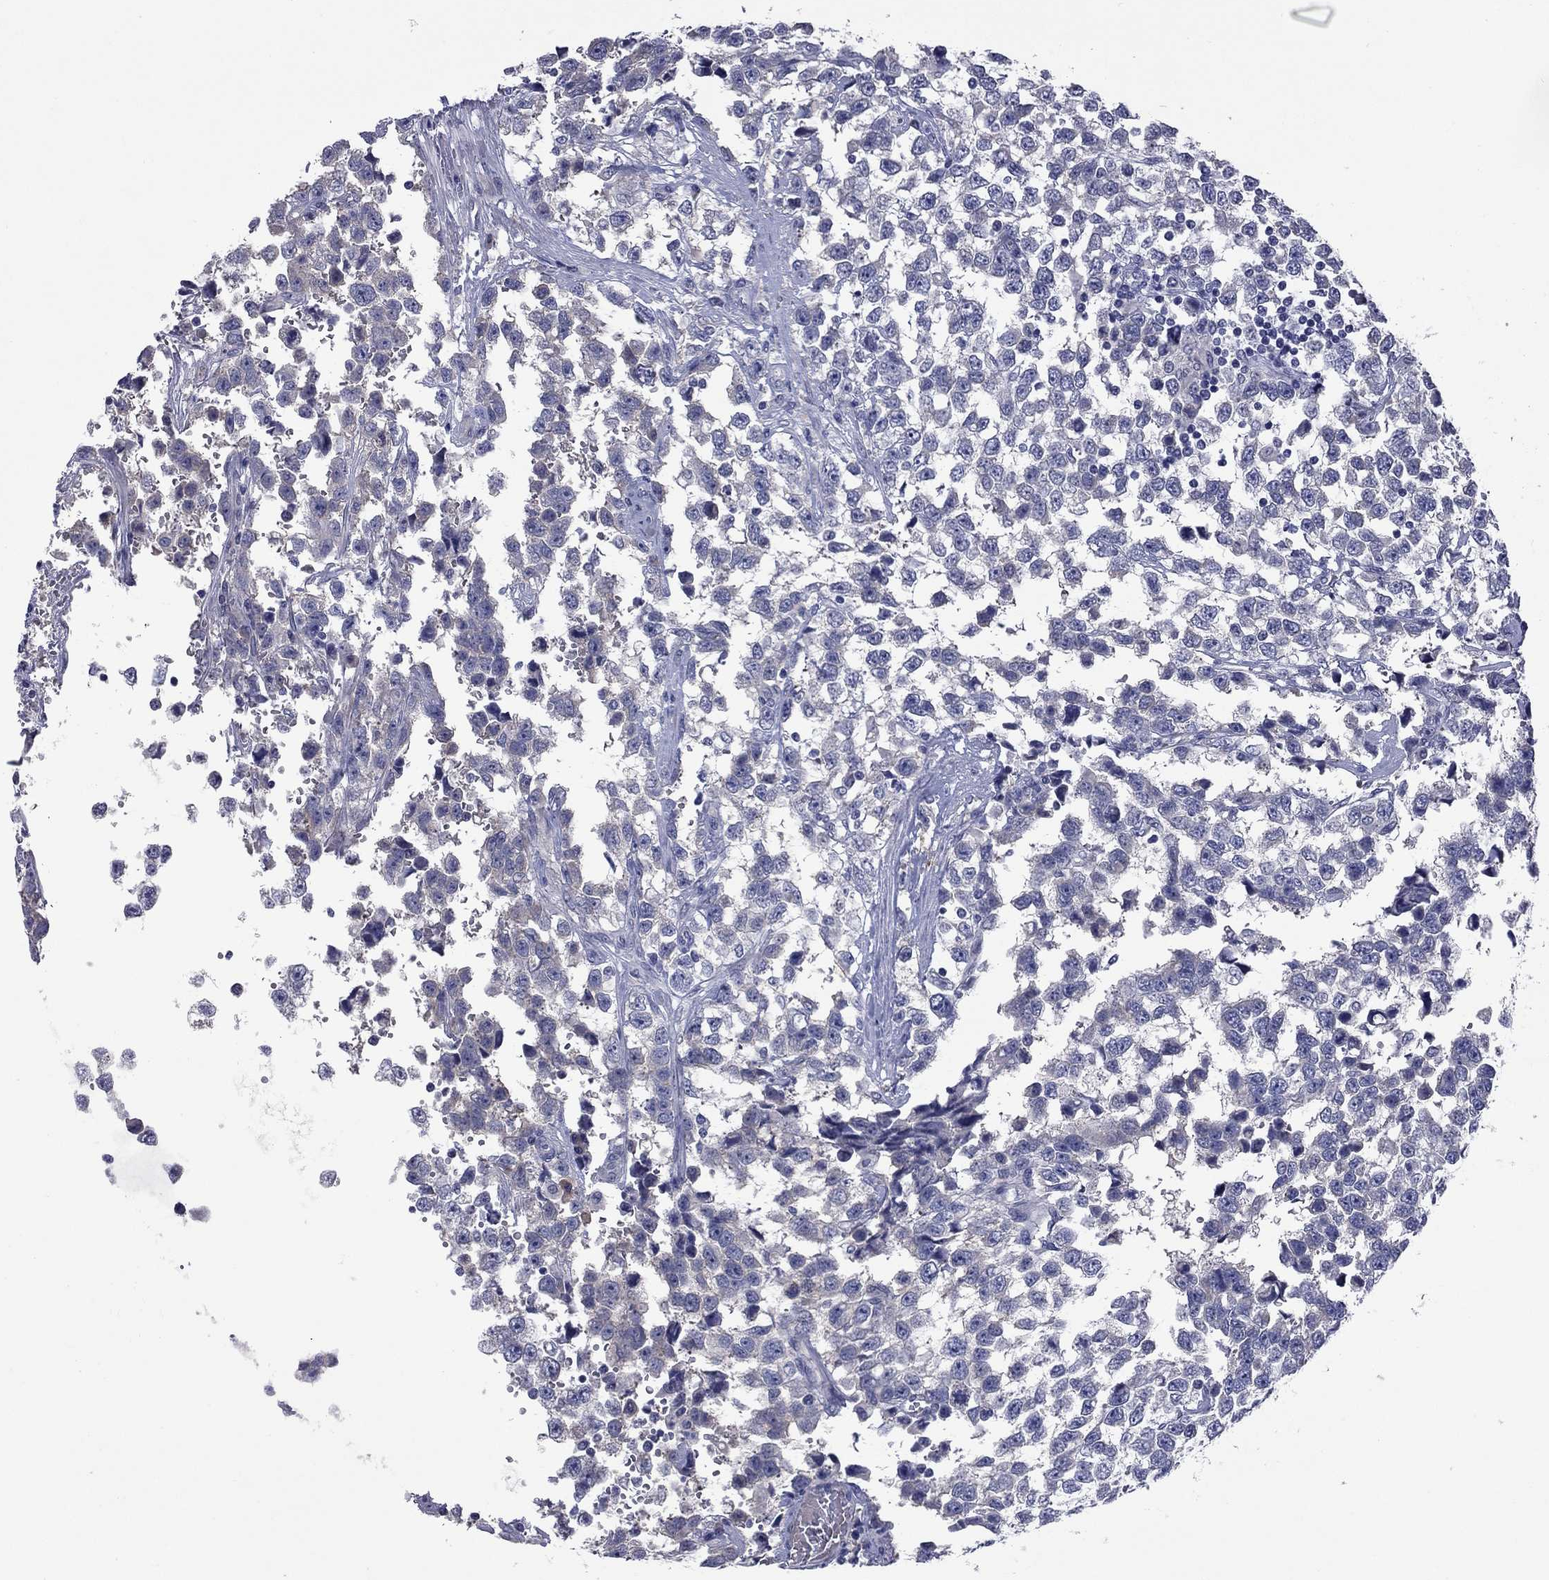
{"staining": {"intensity": "weak", "quantity": "<25%", "location": "cytoplasmic/membranous"}, "tissue": "testis cancer", "cell_type": "Tumor cells", "image_type": "cancer", "snomed": [{"axis": "morphology", "description": "Seminoma, NOS"}, {"axis": "topography", "description": "Testis"}], "caption": "This is an IHC image of testis cancer. There is no expression in tumor cells.", "gene": "UNC119B", "patient": {"sex": "male", "age": 34}}